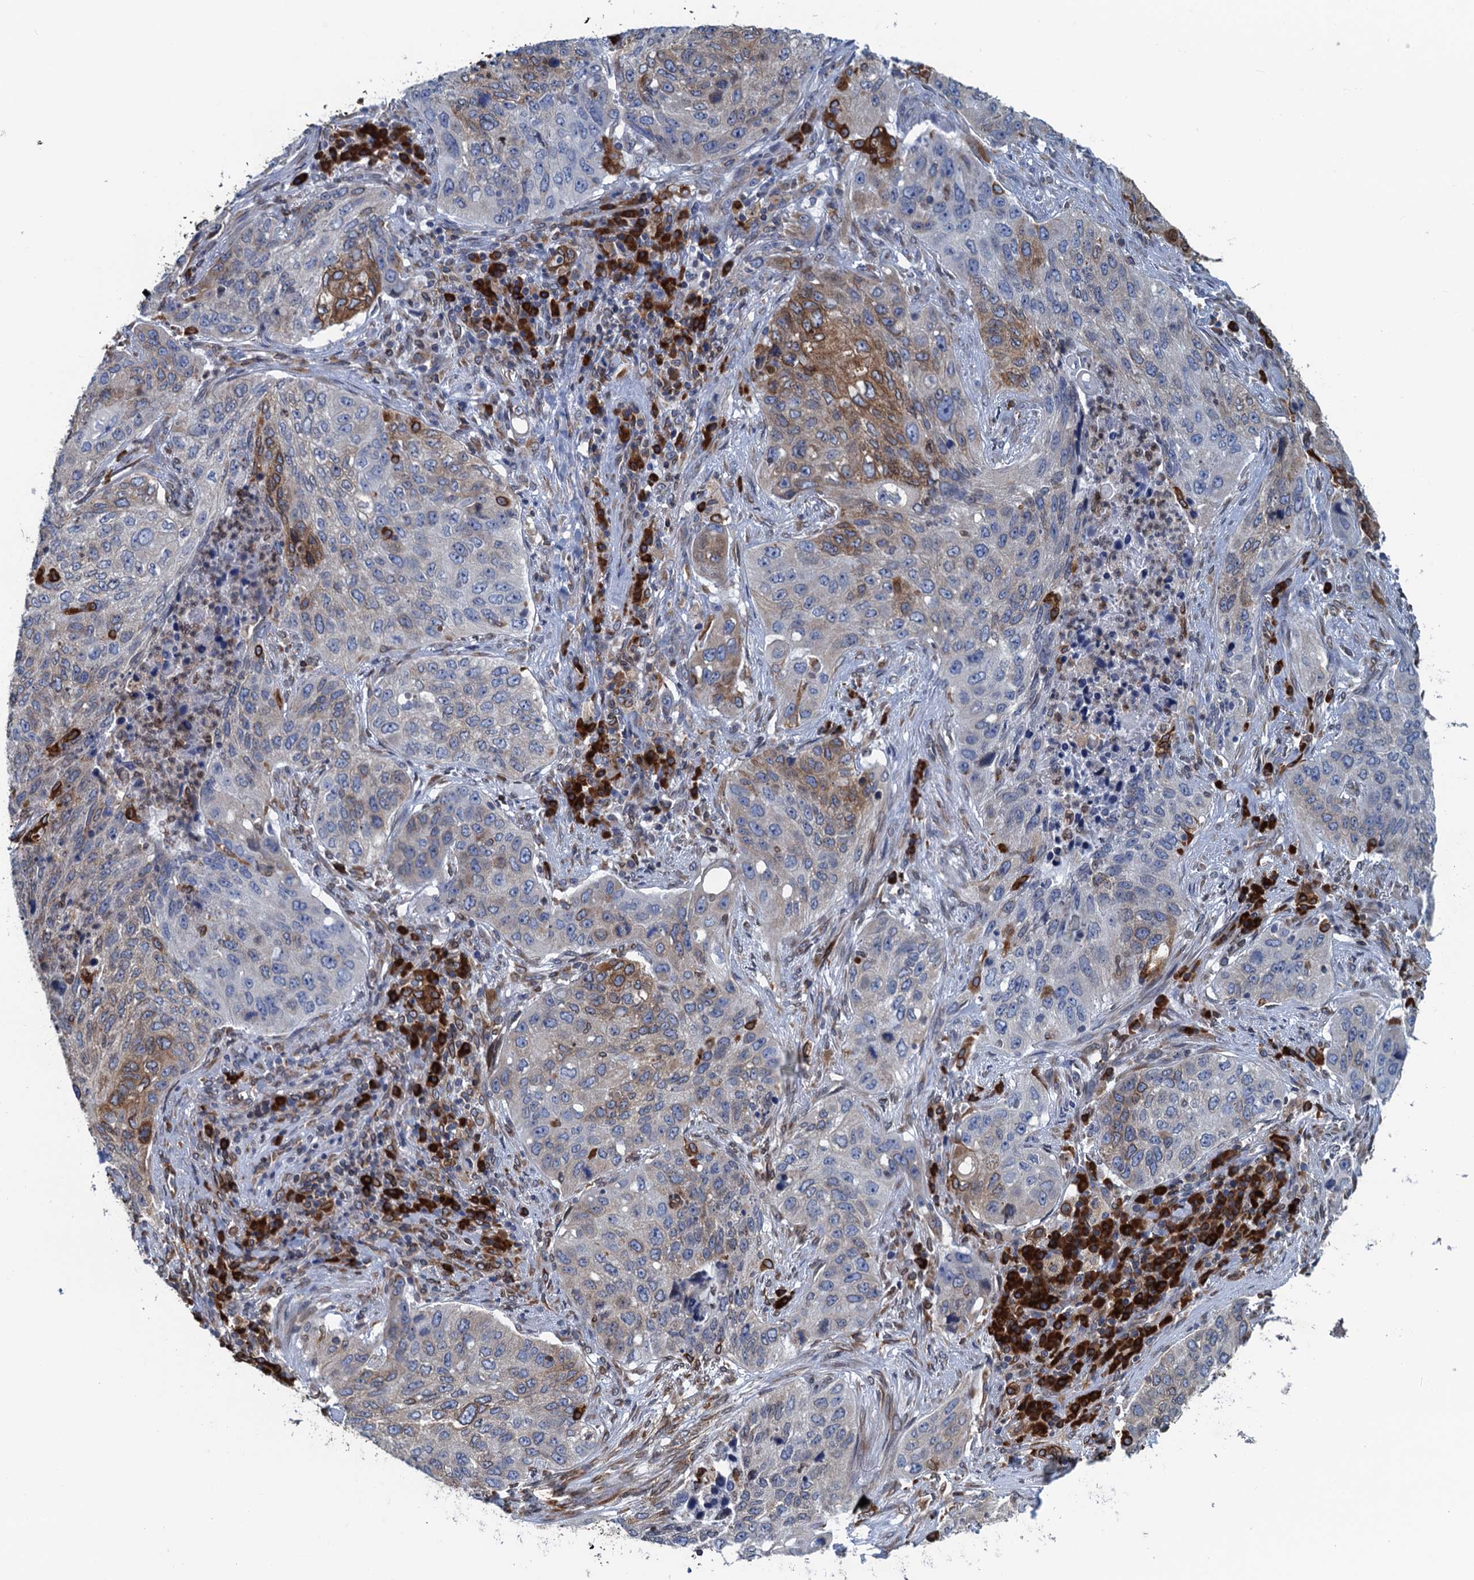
{"staining": {"intensity": "moderate", "quantity": "<25%", "location": "cytoplasmic/membranous"}, "tissue": "lung cancer", "cell_type": "Tumor cells", "image_type": "cancer", "snomed": [{"axis": "morphology", "description": "Squamous cell carcinoma, NOS"}, {"axis": "topography", "description": "Lung"}], "caption": "The immunohistochemical stain labels moderate cytoplasmic/membranous staining in tumor cells of lung cancer (squamous cell carcinoma) tissue.", "gene": "TMEM205", "patient": {"sex": "female", "age": 63}}